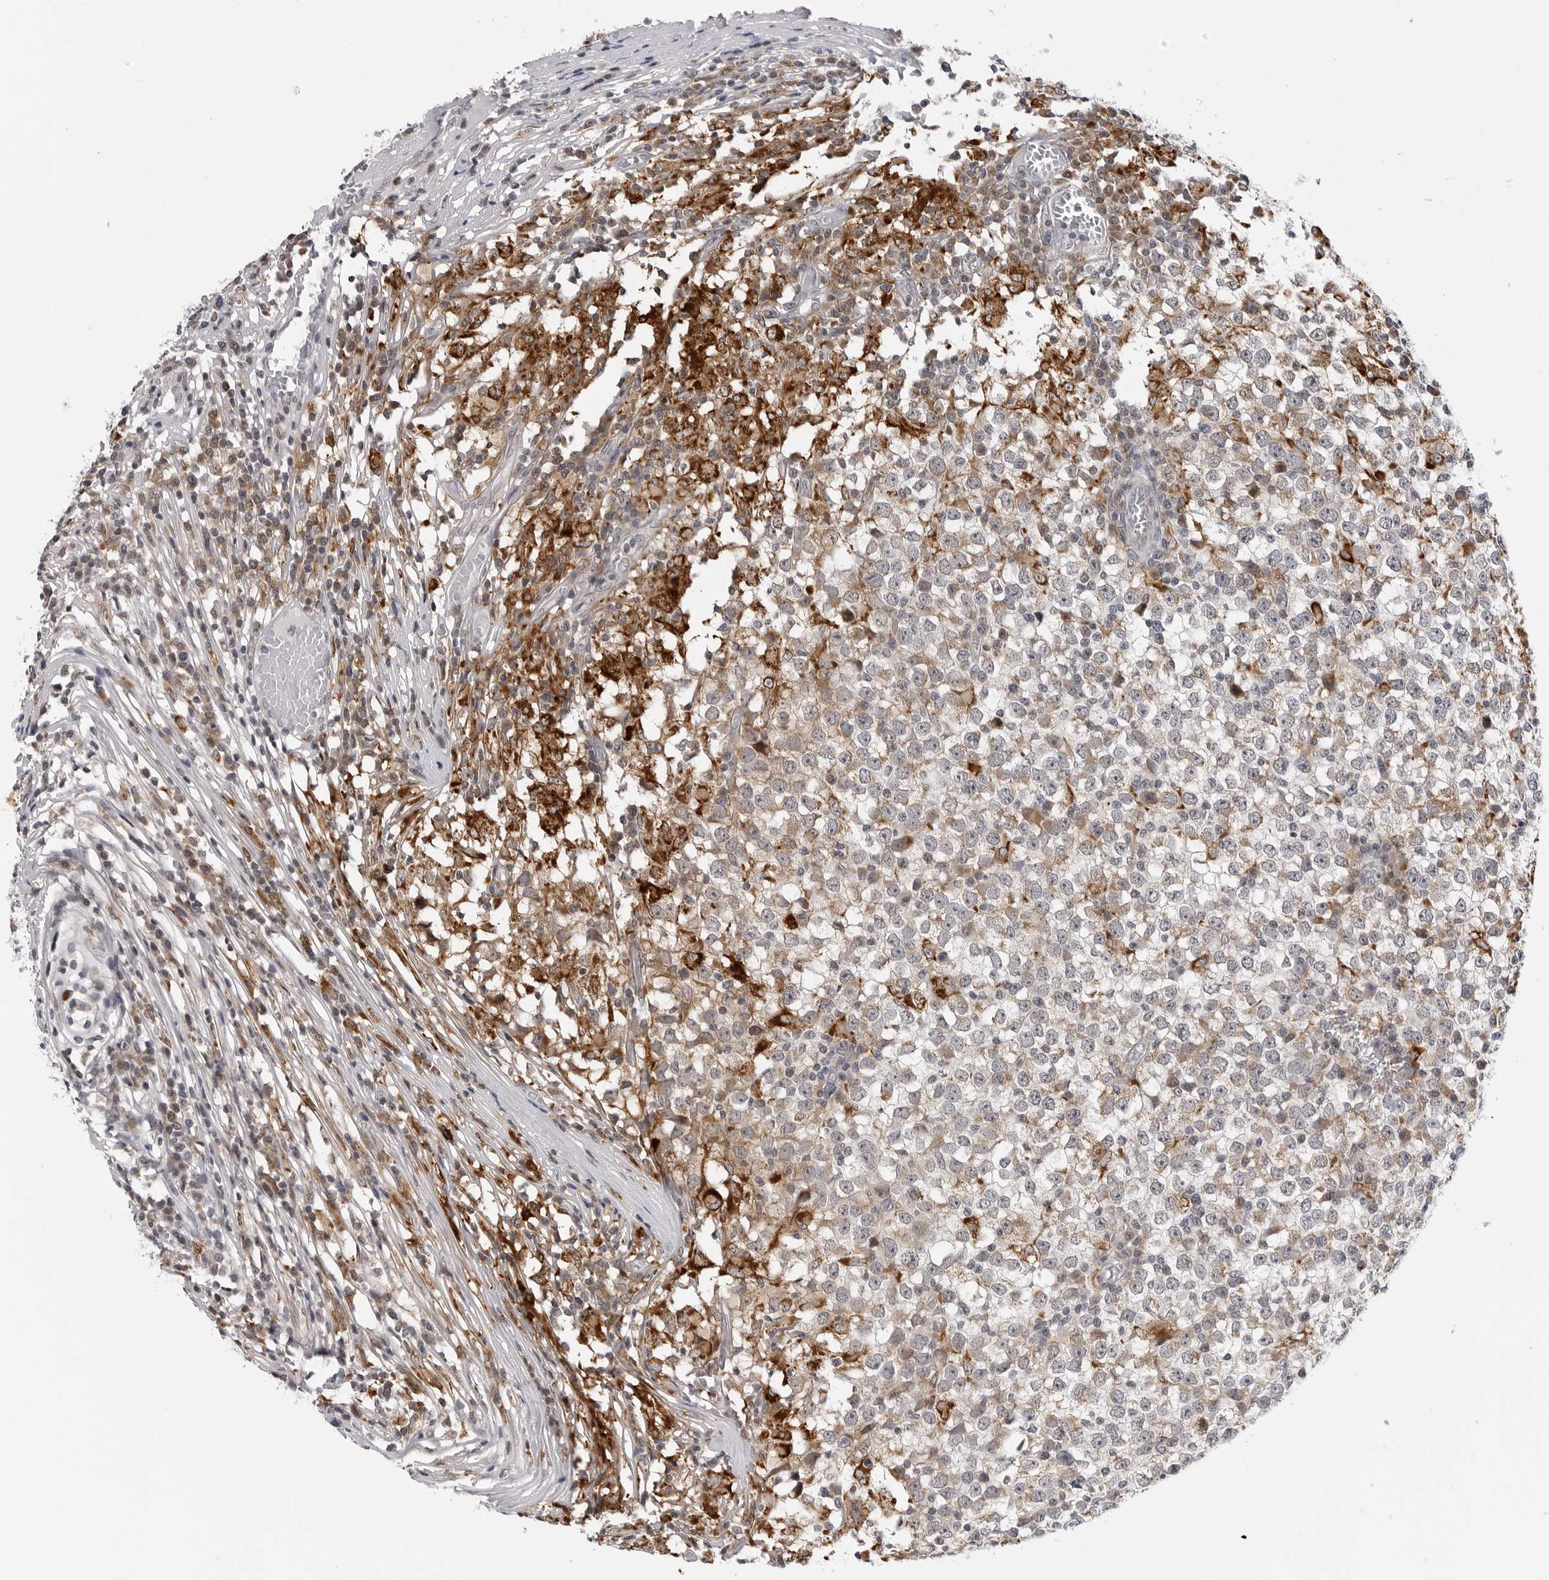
{"staining": {"intensity": "weak", "quantity": ">75%", "location": "cytoplasmic/membranous"}, "tissue": "testis cancer", "cell_type": "Tumor cells", "image_type": "cancer", "snomed": [{"axis": "morphology", "description": "Seminoma, NOS"}, {"axis": "topography", "description": "Testis"}], "caption": "A micrograph of seminoma (testis) stained for a protein shows weak cytoplasmic/membranous brown staining in tumor cells.", "gene": "CDK20", "patient": {"sex": "male", "age": 65}}